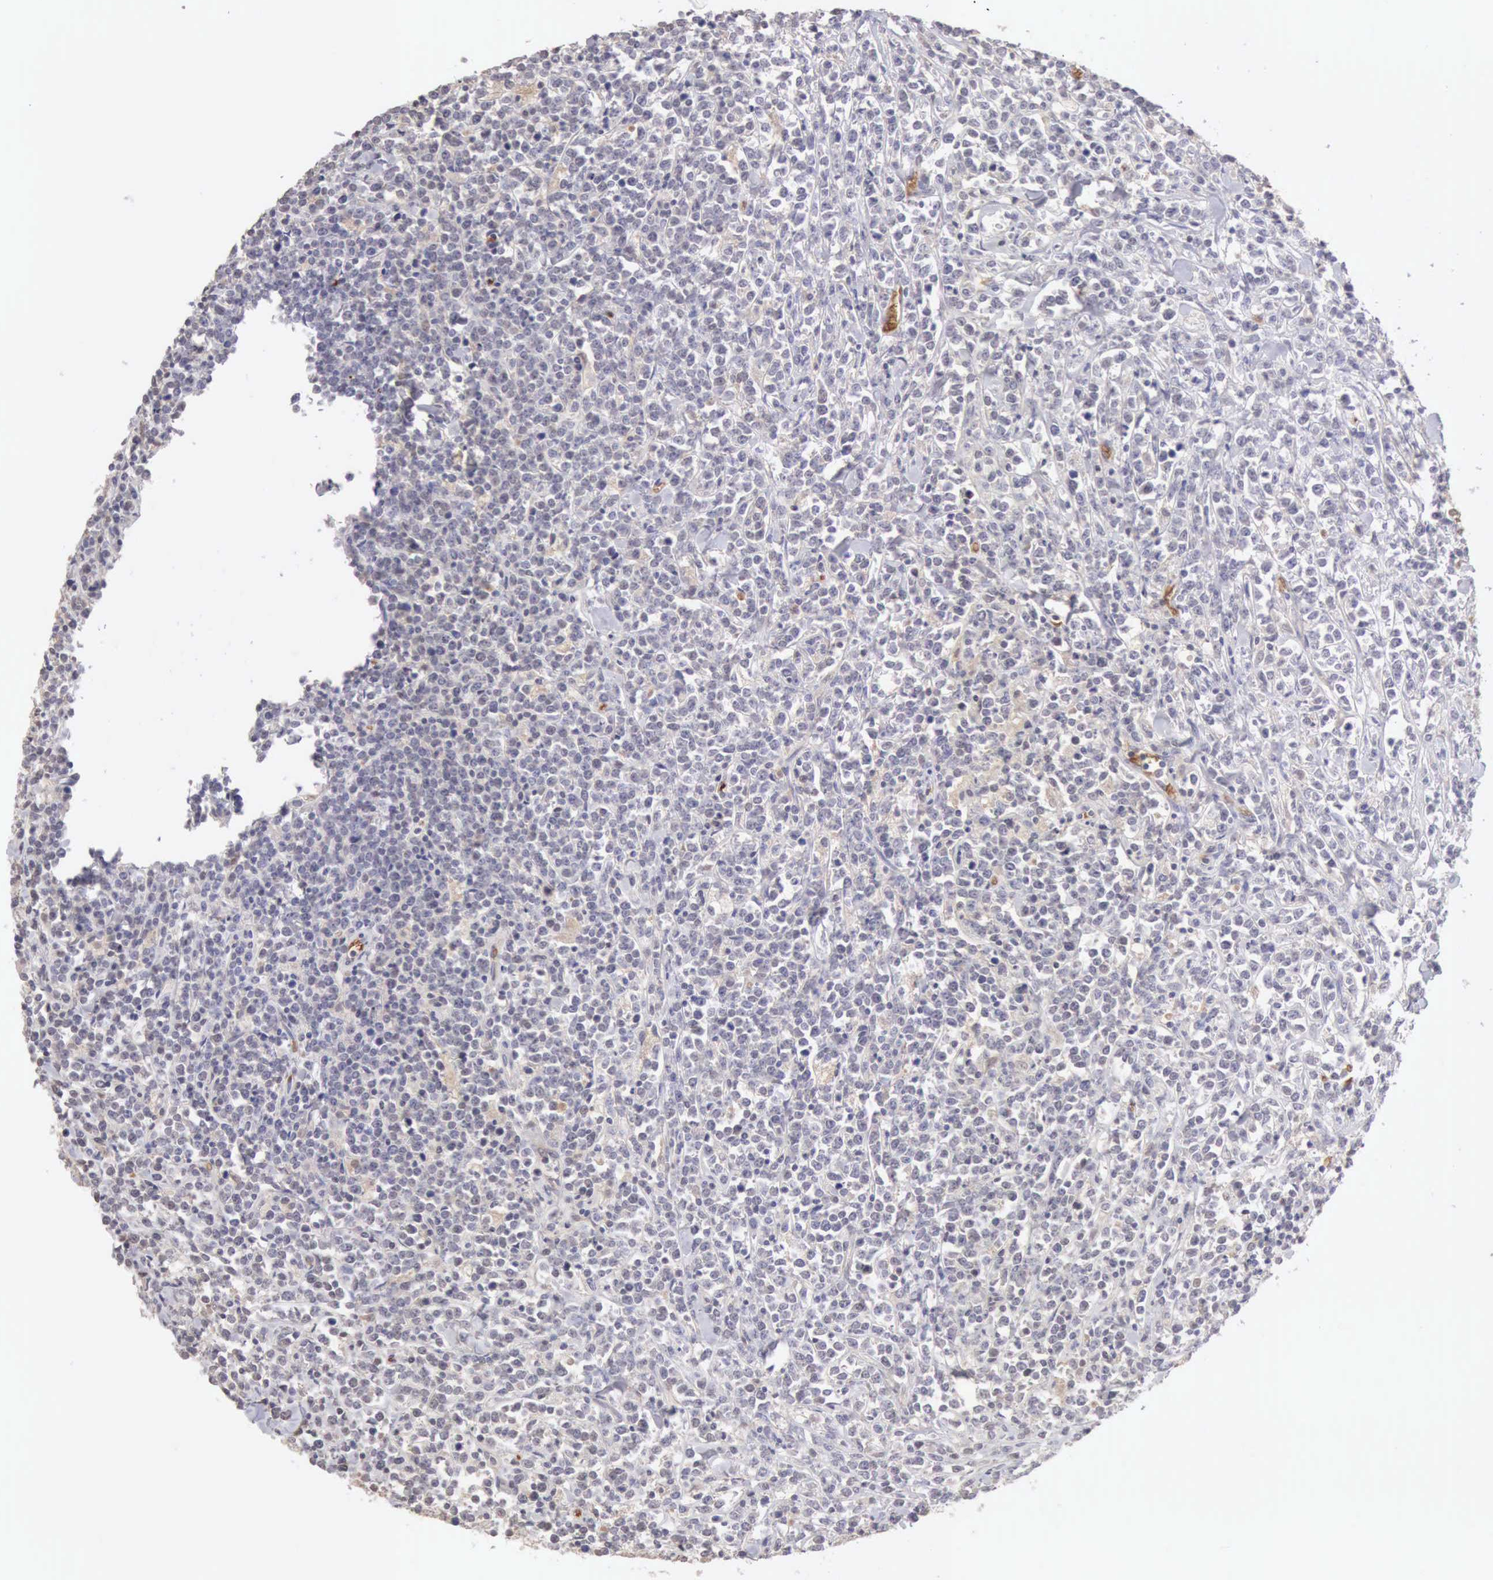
{"staining": {"intensity": "negative", "quantity": "none", "location": "none"}, "tissue": "lymphoma", "cell_type": "Tumor cells", "image_type": "cancer", "snomed": [{"axis": "morphology", "description": "Malignant lymphoma, non-Hodgkin's type, High grade"}, {"axis": "topography", "description": "Small intestine"}, {"axis": "topography", "description": "Colon"}], "caption": "Lymphoma was stained to show a protein in brown. There is no significant expression in tumor cells. The staining was performed using DAB to visualize the protein expression in brown, while the nuclei were stained in blue with hematoxylin (Magnification: 20x).", "gene": "CFI", "patient": {"sex": "male", "age": 8}}